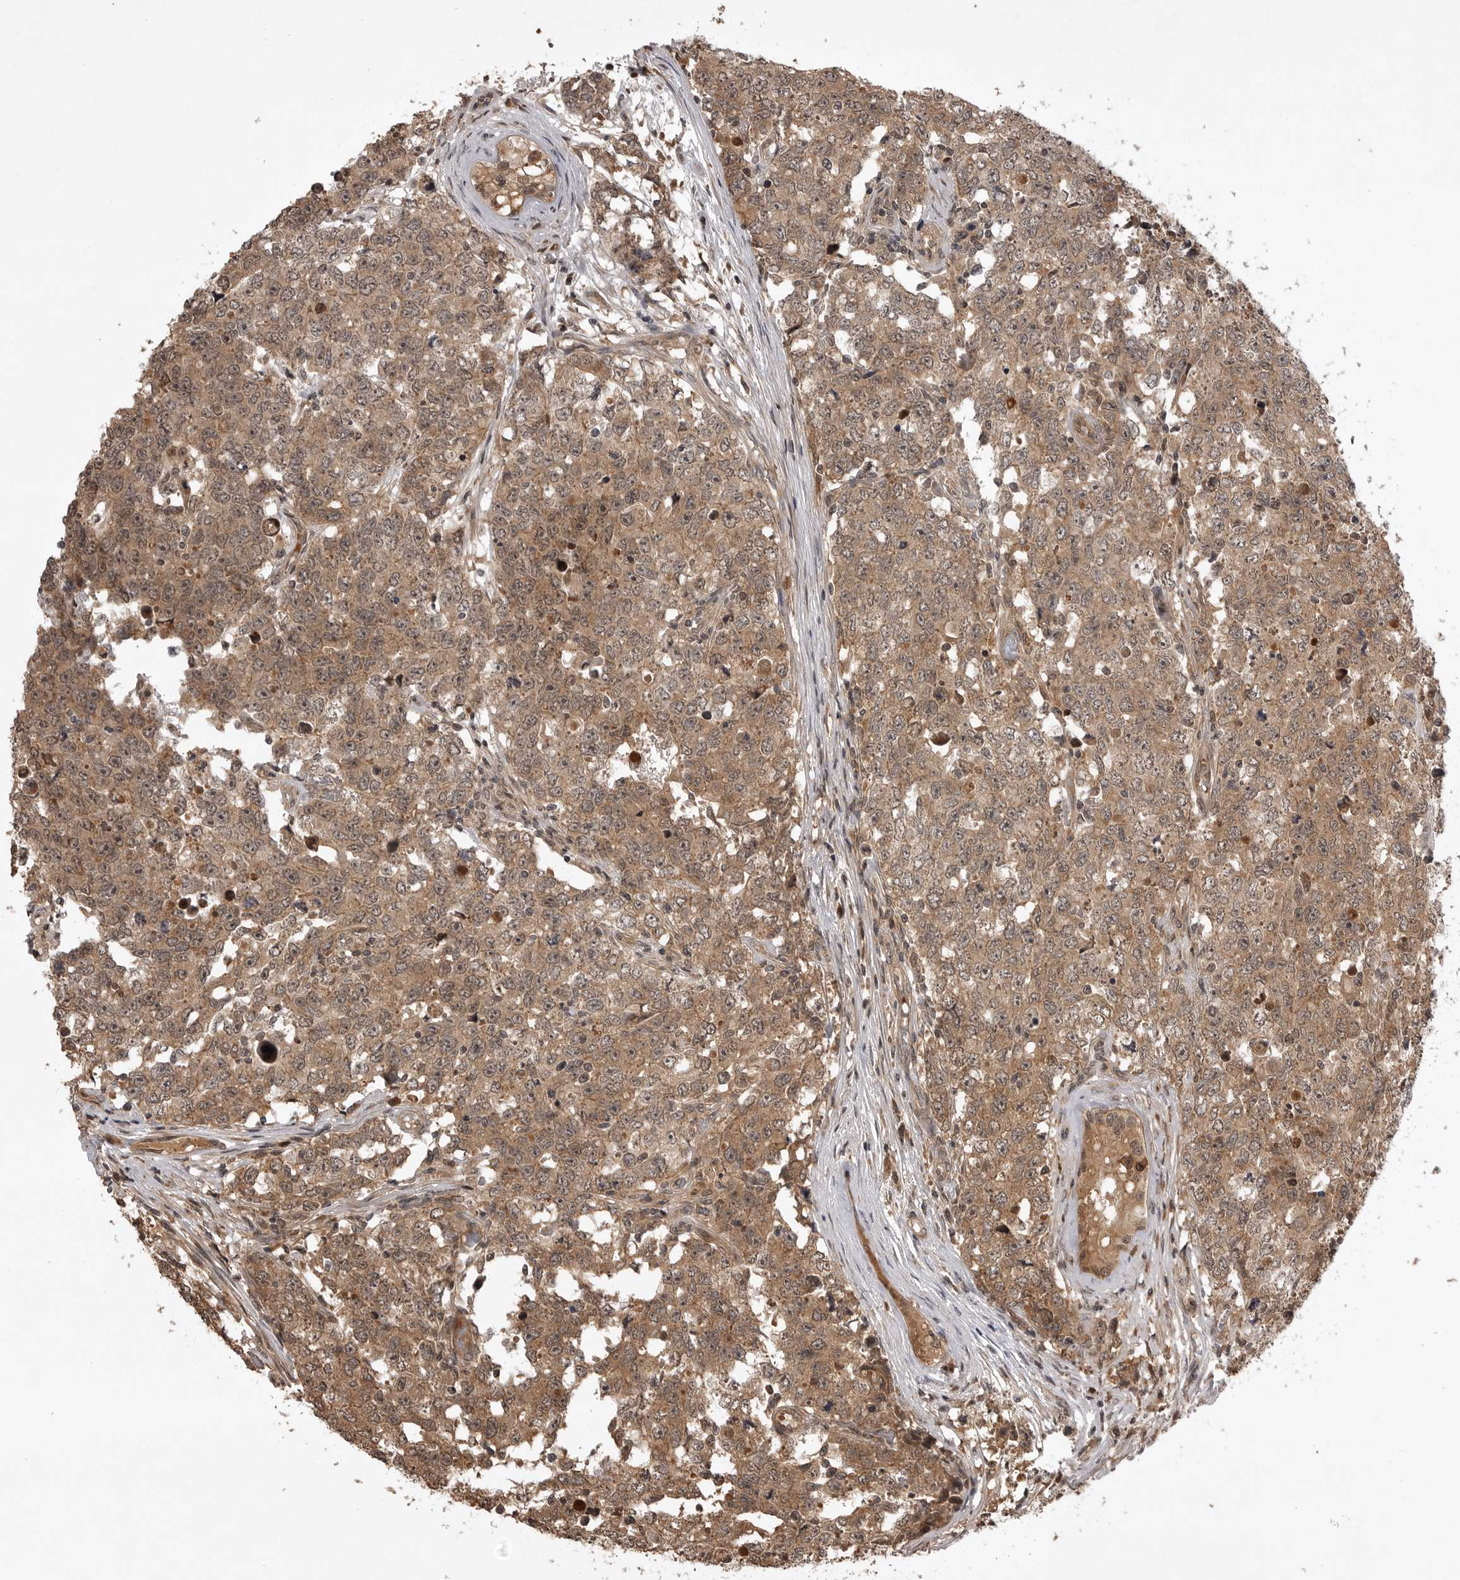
{"staining": {"intensity": "moderate", "quantity": ">75%", "location": "cytoplasmic/membranous"}, "tissue": "testis cancer", "cell_type": "Tumor cells", "image_type": "cancer", "snomed": [{"axis": "morphology", "description": "Carcinoma, Embryonal, NOS"}, {"axis": "topography", "description": "Testis"}], "caption": "IHC image of neoplastic tissue: testis cancer (embryonal carcinoma) stained using immunohistochemistry demonstrates medium levels of moderate protein expression localized specifically in the cytoplasmic/membranous of tumor cells, appearing as a cytoplasmic/membranous brown color.", "gene": "AKAP7", "patient": {"sex": "male", "age": 28}}